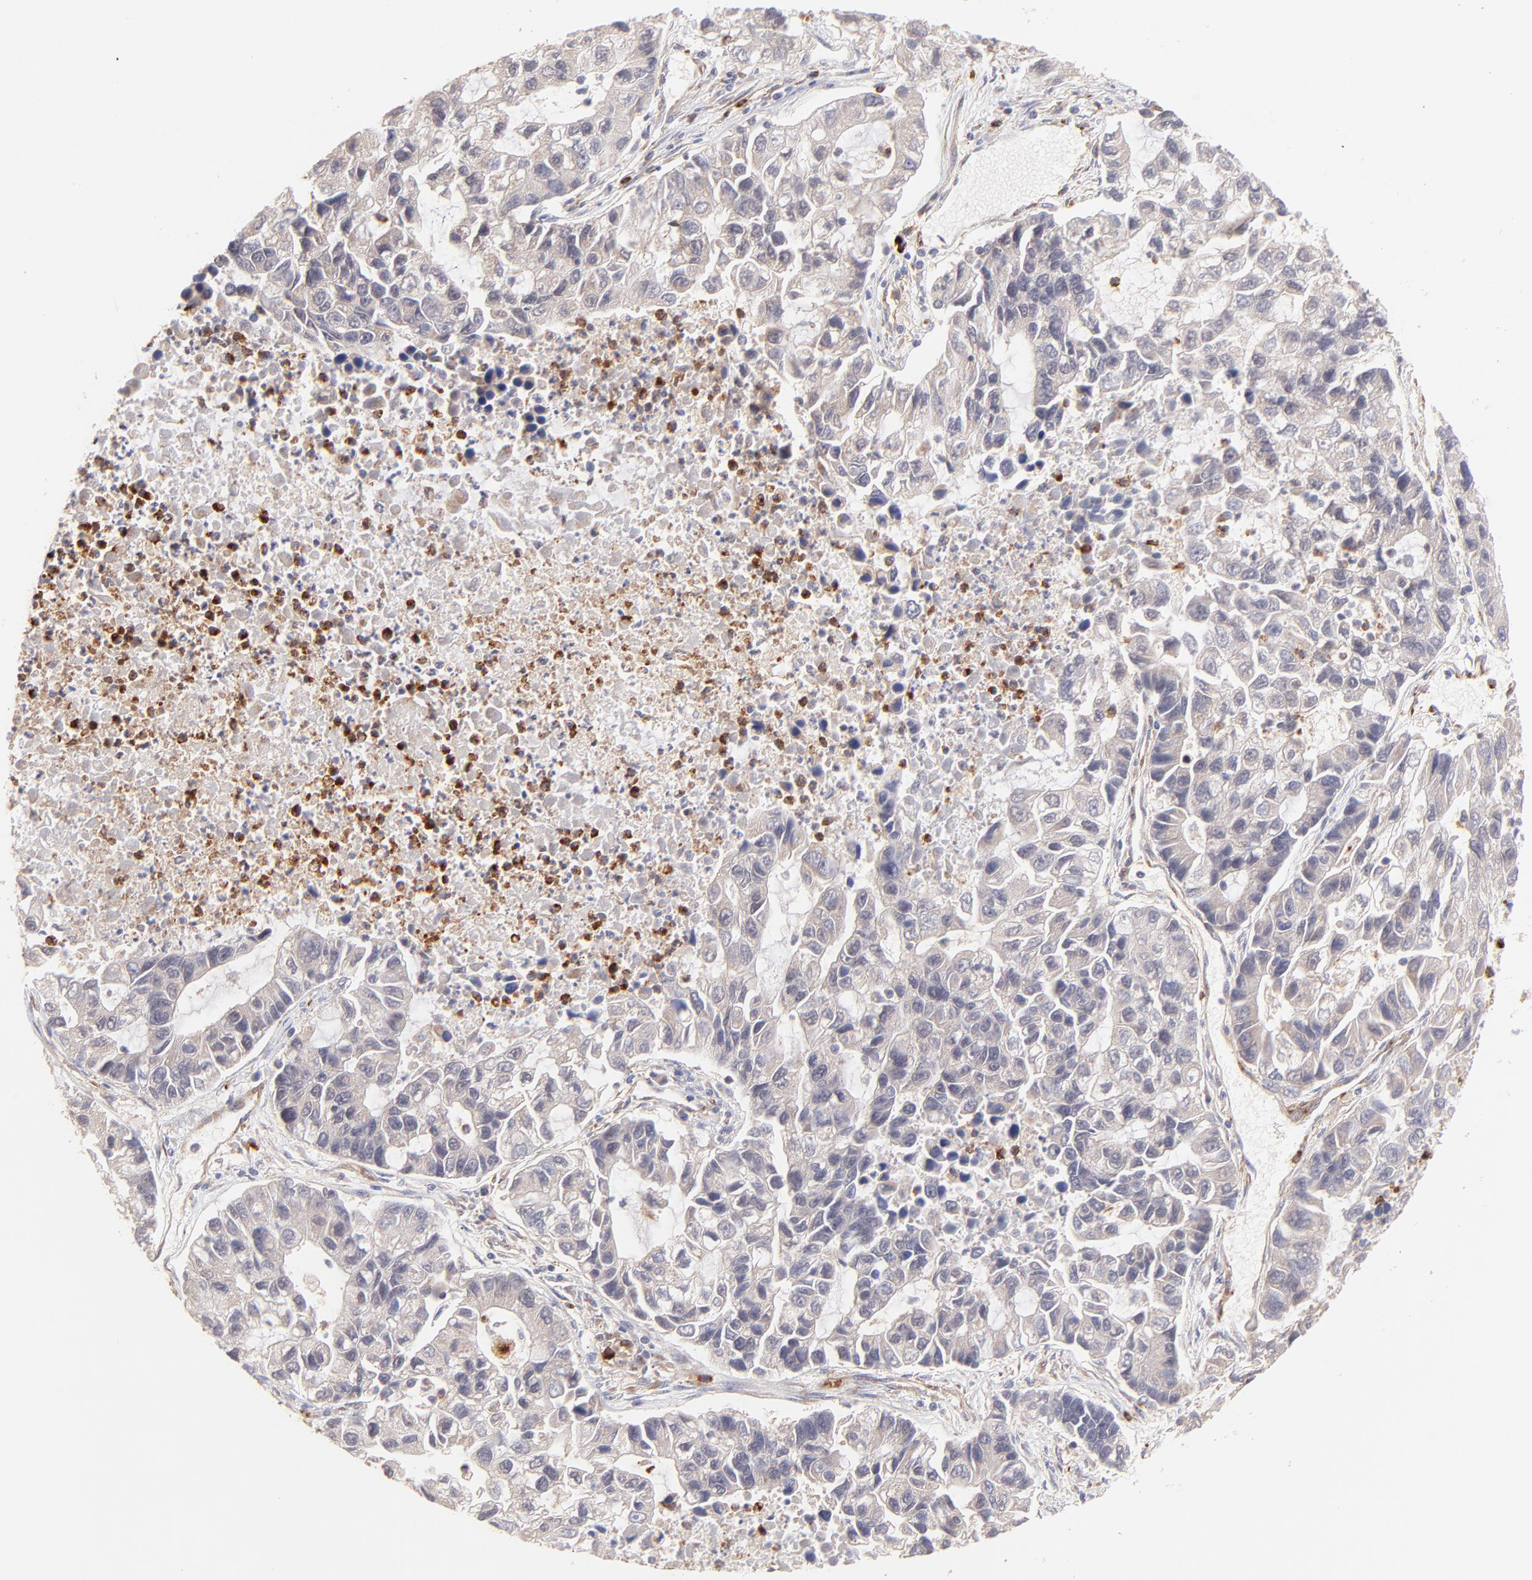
{"staining": {"intensity": "negative", "quantity": "none", "location": "none"}, "tissue": "lung cancer", "cell_type": "Tumor cells", "image_type": "cancer", "snomed": [{"axis": "morphology", "description": "Adenocarcinoma, NOS"}, {"axis": "topography", "description": "Lung"}], "caption": "Micrograph shows no protein staining in tumor cells of lung adenocarcinoma tissue.", "gene": "MED12", "patient": {"sex": "female", "age": 51}}